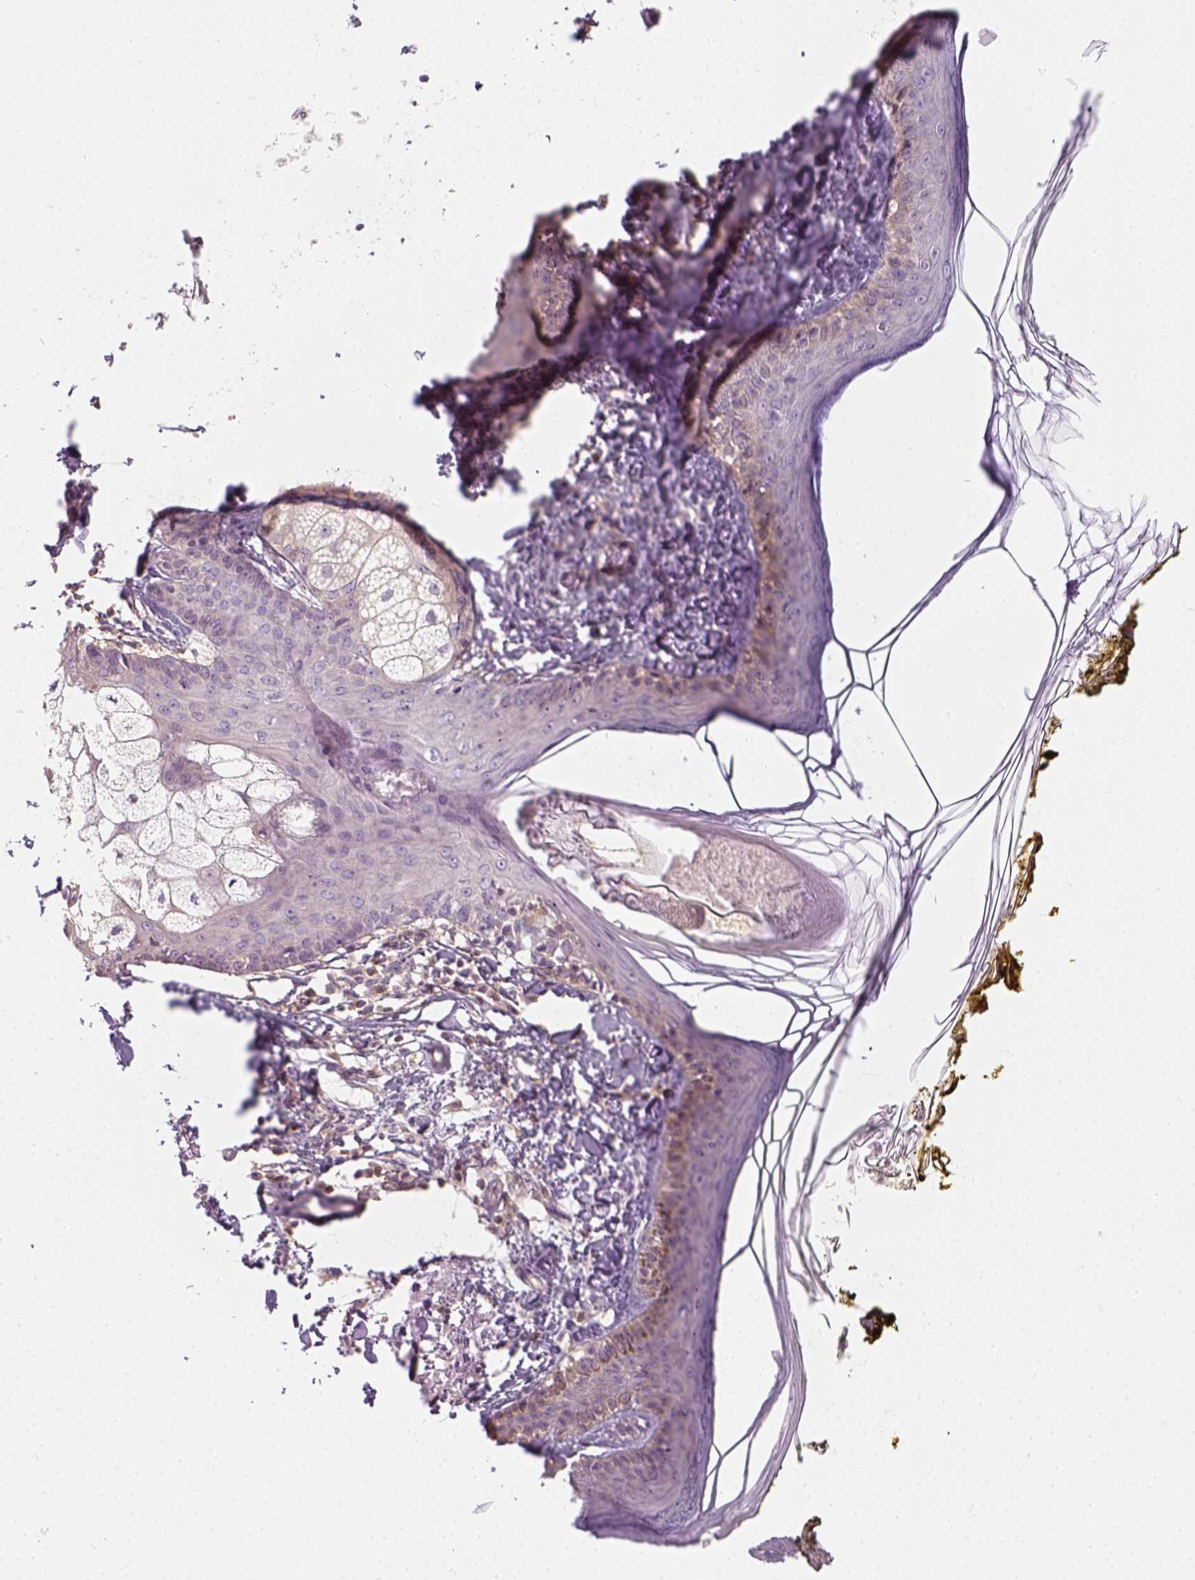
{"staining": {"intensity": "negative", "quantity": "none", "location": "none"}, "tissue": "skin", "cell_type": "Fibroblasts", "image_type": "normal", "snomed": [{"axis": "morphology", "description": "Normal tissue, NOS"}, {"axis": "topography", "description": "Skin"}], "caption": "DAB immunohistochemical staining of benign skin reveals no significant staining in fibroblasts.", "gene": "EPHB1", "patient": {"sex": "male", "age": 76}}